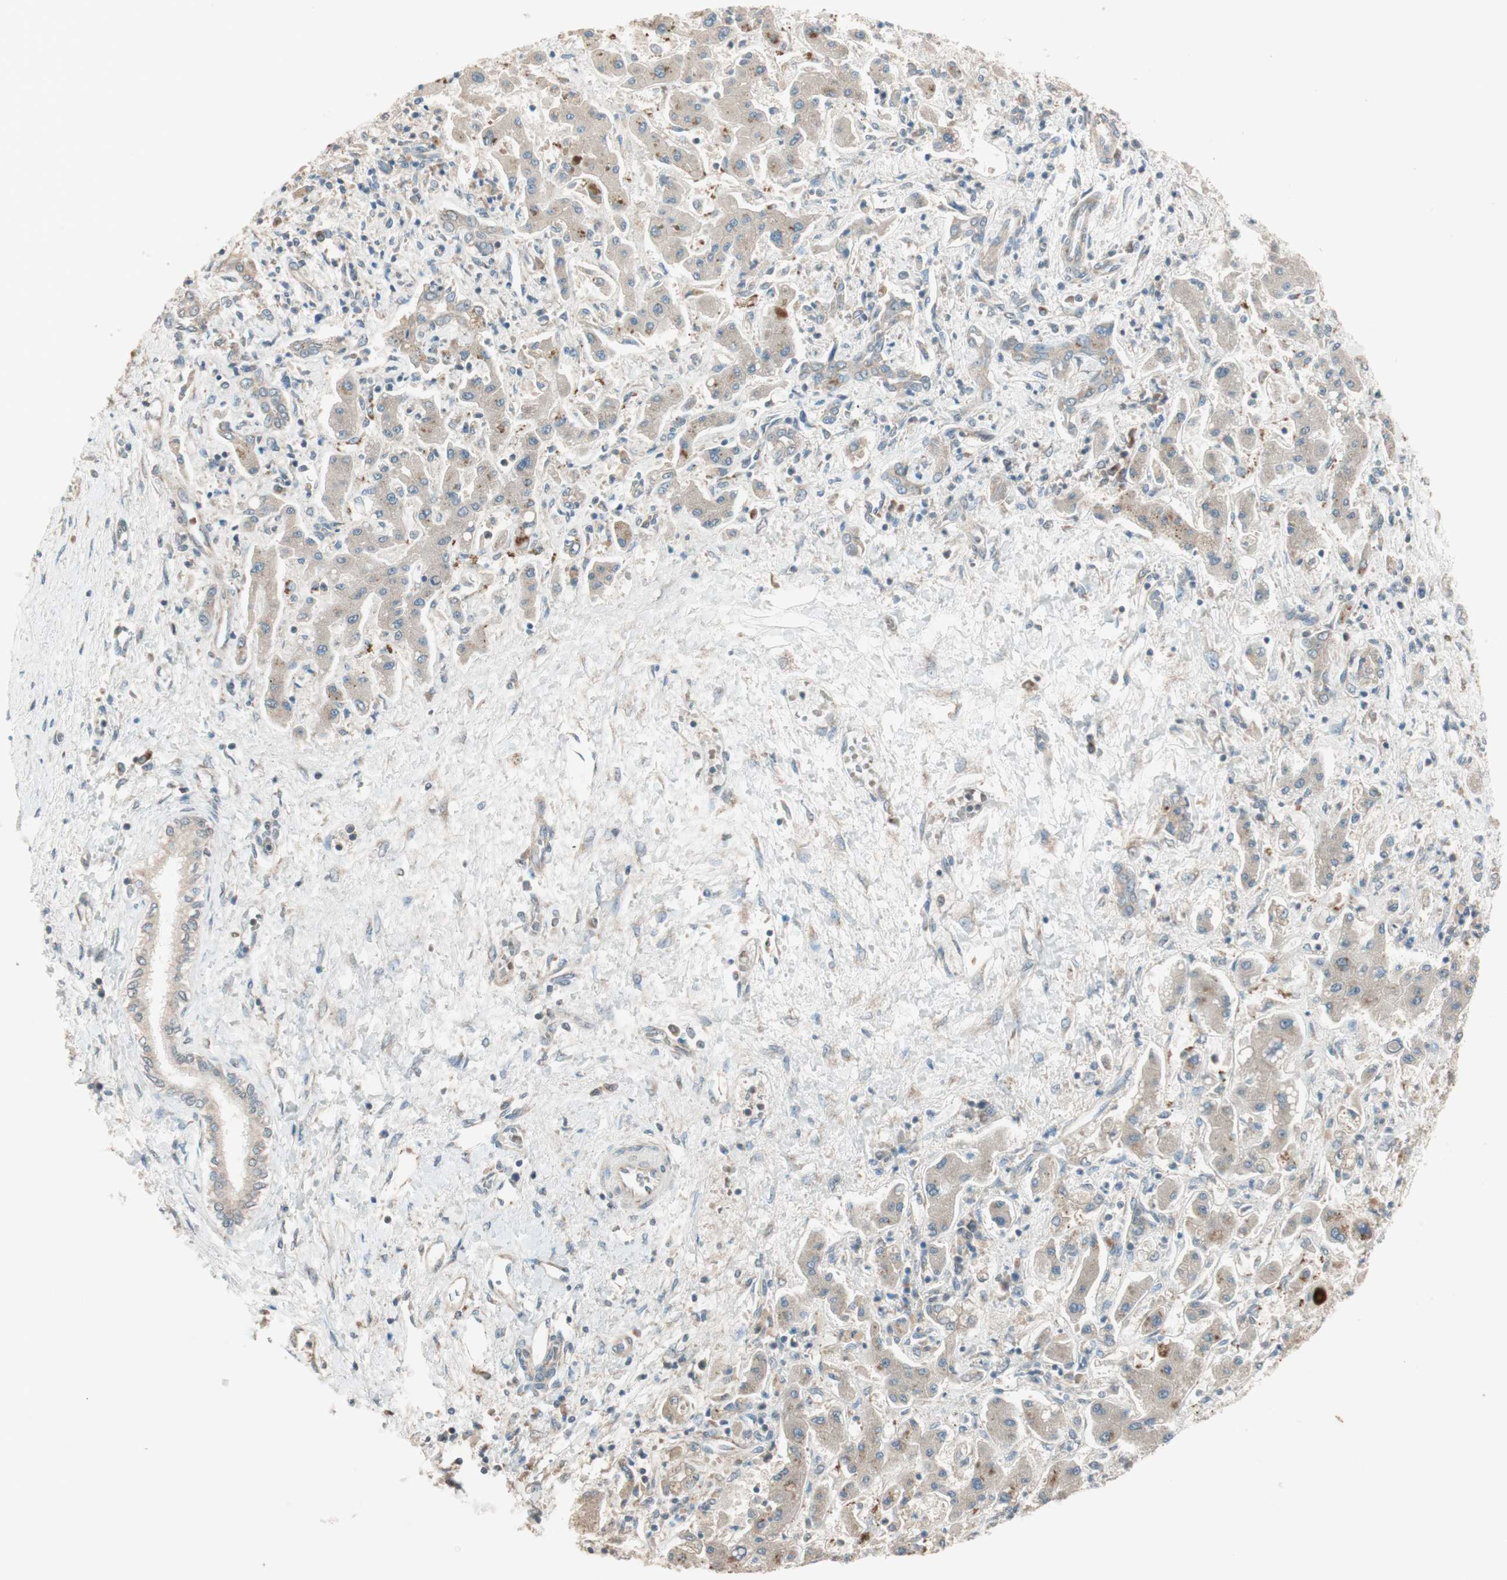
{"staining": {"intensity": "moderate", "quantity": "25%-75%", "location": "cytoplasmic/membranous"}, "tissue": "liver cancer", "cell_type": "Tumor cells", "image_type": "cancer", "snomed": [{"axis": "morphology", "description": "Cholangiocarcinoma"}, {"axis": "topography", "description": "Liver"}], "caption": "The micrograph reveals immunohistochemical staining of liver cancer (cholangiocarcinoma). There is moderate cytoplasmic/membranous expression is appreciated in approximately 25%-75% of tumor cells.", "gene": "SEC16A", "patient": {"sex": "male", "age": 50}}